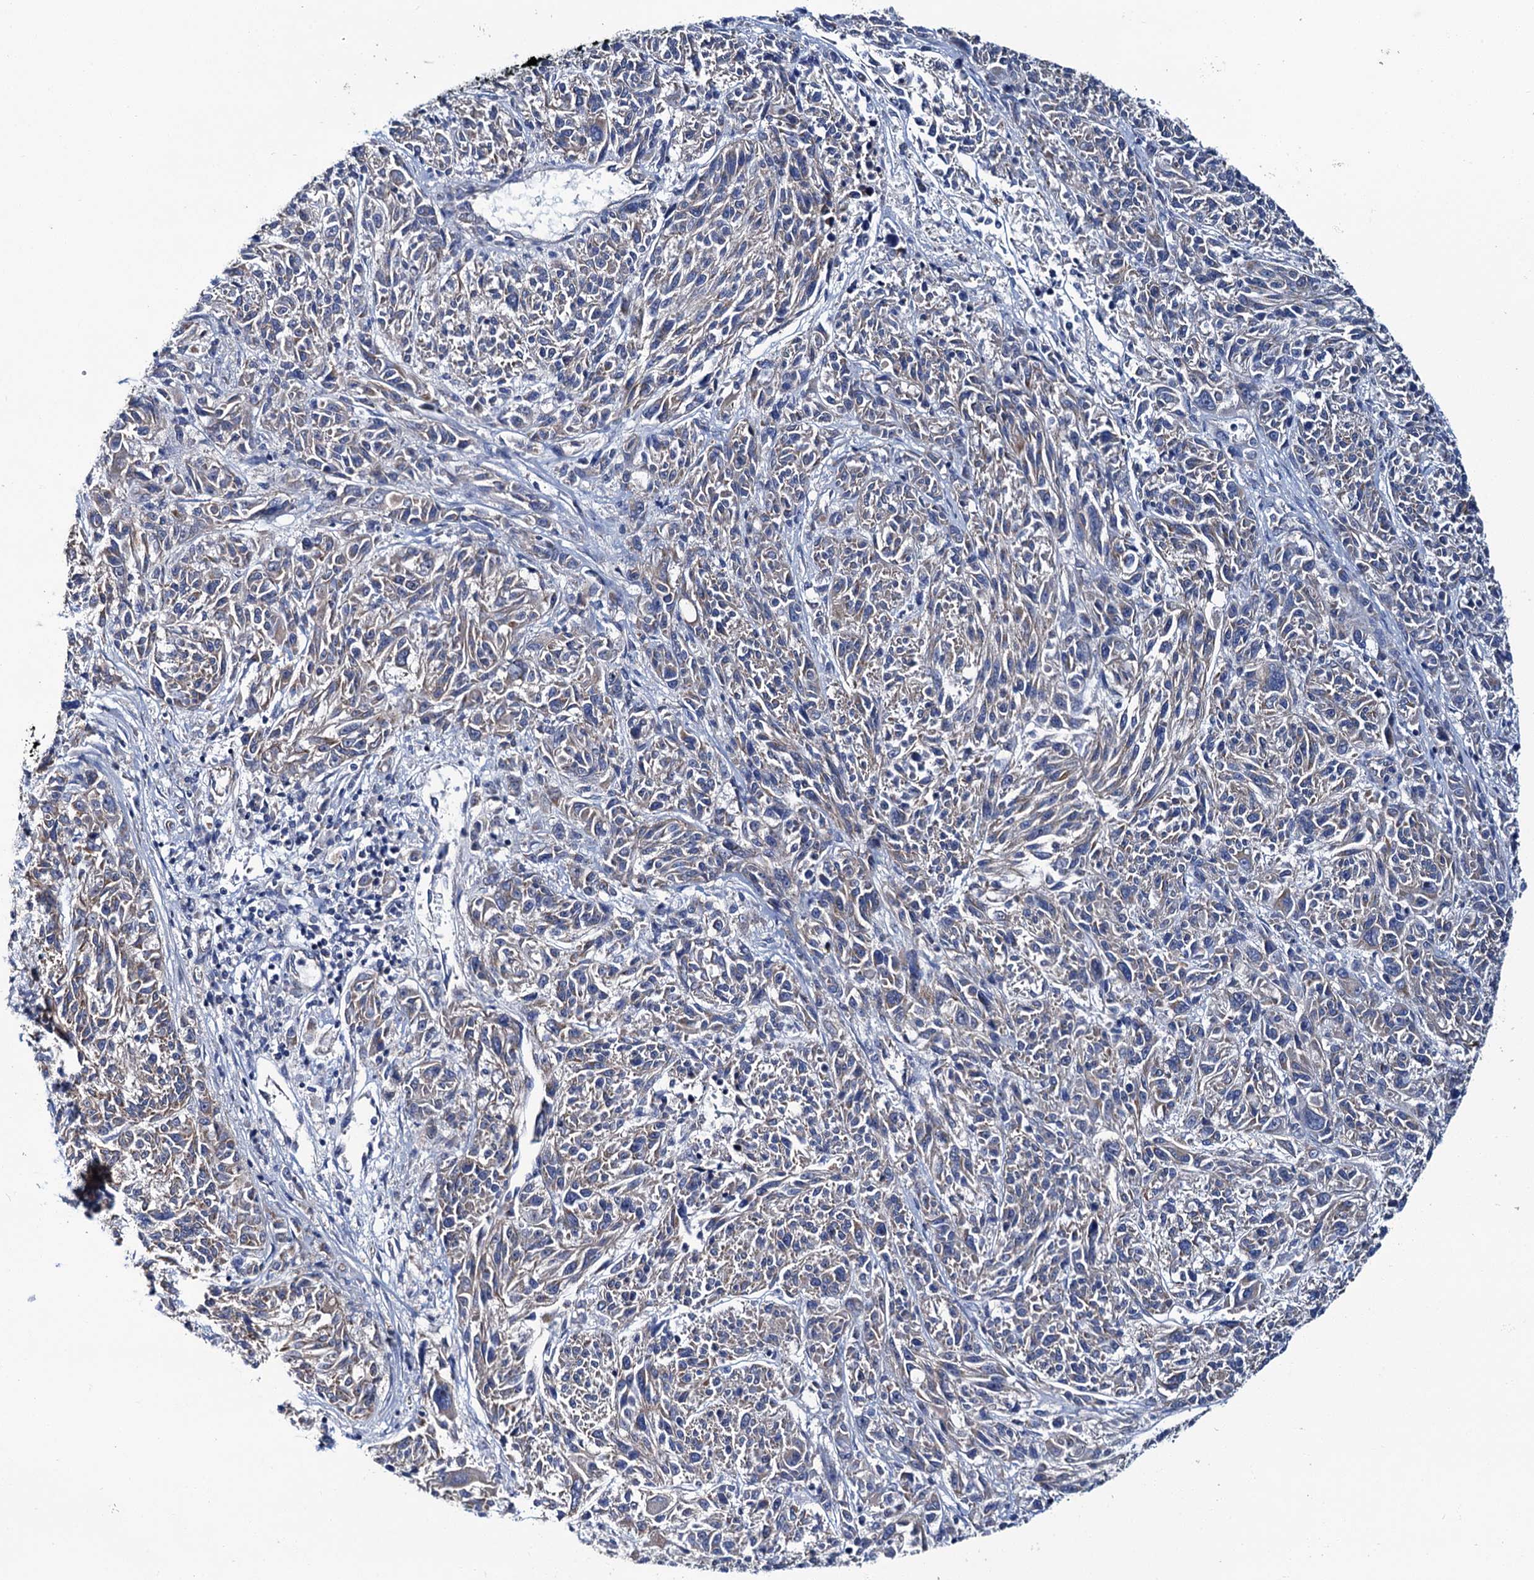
{"staining": {"intensity": "weak", "quantity": "25%-75%", "location": "cytoplasmic/membranous"}, "tissue": "melanoma", "cell_type": "Tumor cells", "image_type": "cancer", "snomed": [{"axis": "morphology", "description": "Malignant melanoma, NOS"}, {"axis": "topography", "description": "Skin"}], "caption": "Immunohistochemical staining of human melanoma exhibits weak cytoplasmic/membranous protein positivity in approximately 25%-75% of tumor cells.", "gene": "CEP295", "patient": {"sex": "male", "age": 53}}